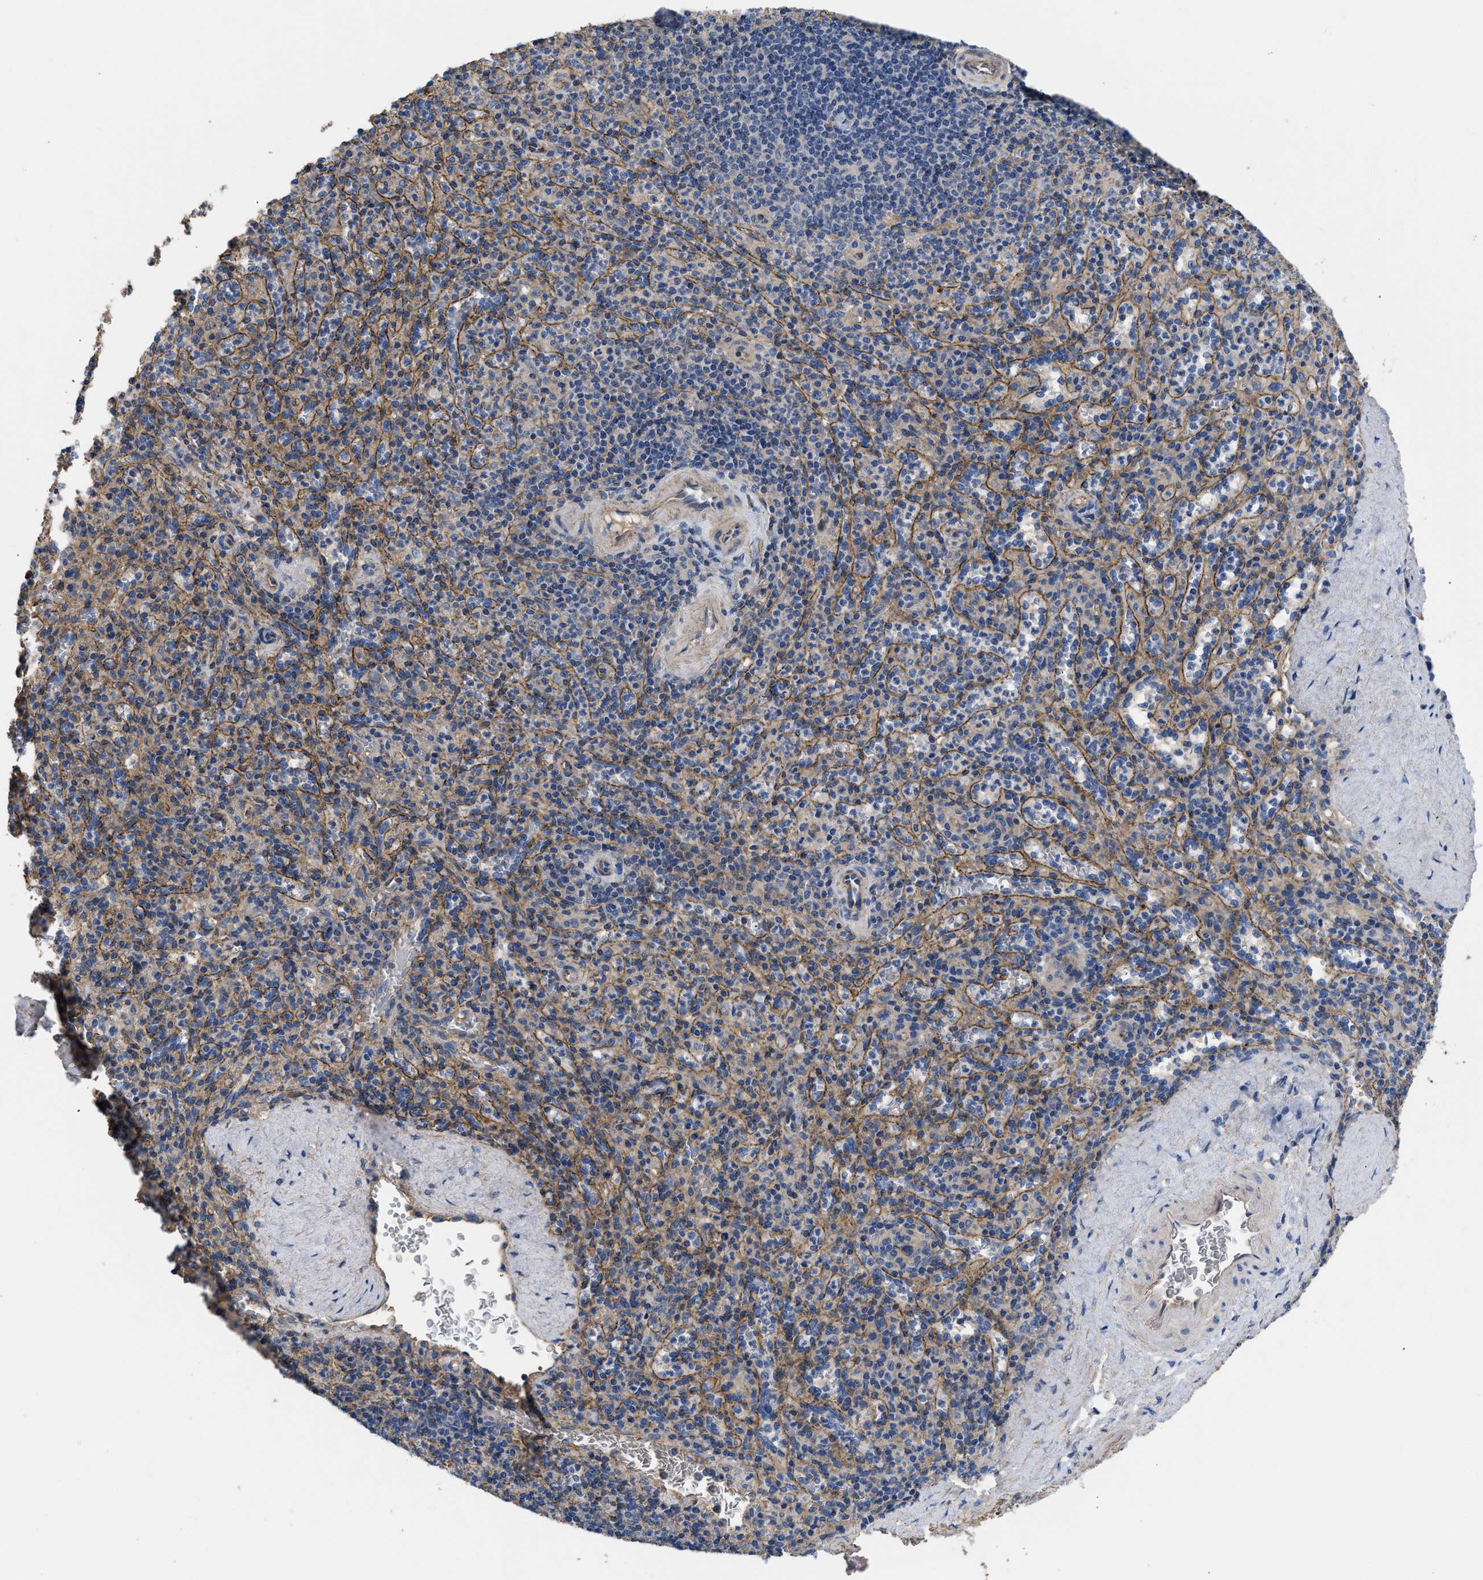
{"staining": {"intensity": "weak", "quantity": "<25%", "location": "cytoplasmic/membranous"}, "tissue": "spleen", "cell_type": "Cells in red pulp", "image_type": "normal", "snomed": [{"axis": "morphology", "description": "Normal tissue, NOS"}, {"axis": "topography", "description": "Spleen"}], "caption": "DAB (3,3'-diaminobenzidine) immunohistochemical staining of benign human spleen shows no significant positivity in cells in red pulp. Nuclei are stained in blue.", "gene": "USP4", "patient": {"sex": "male", "age": 36}}